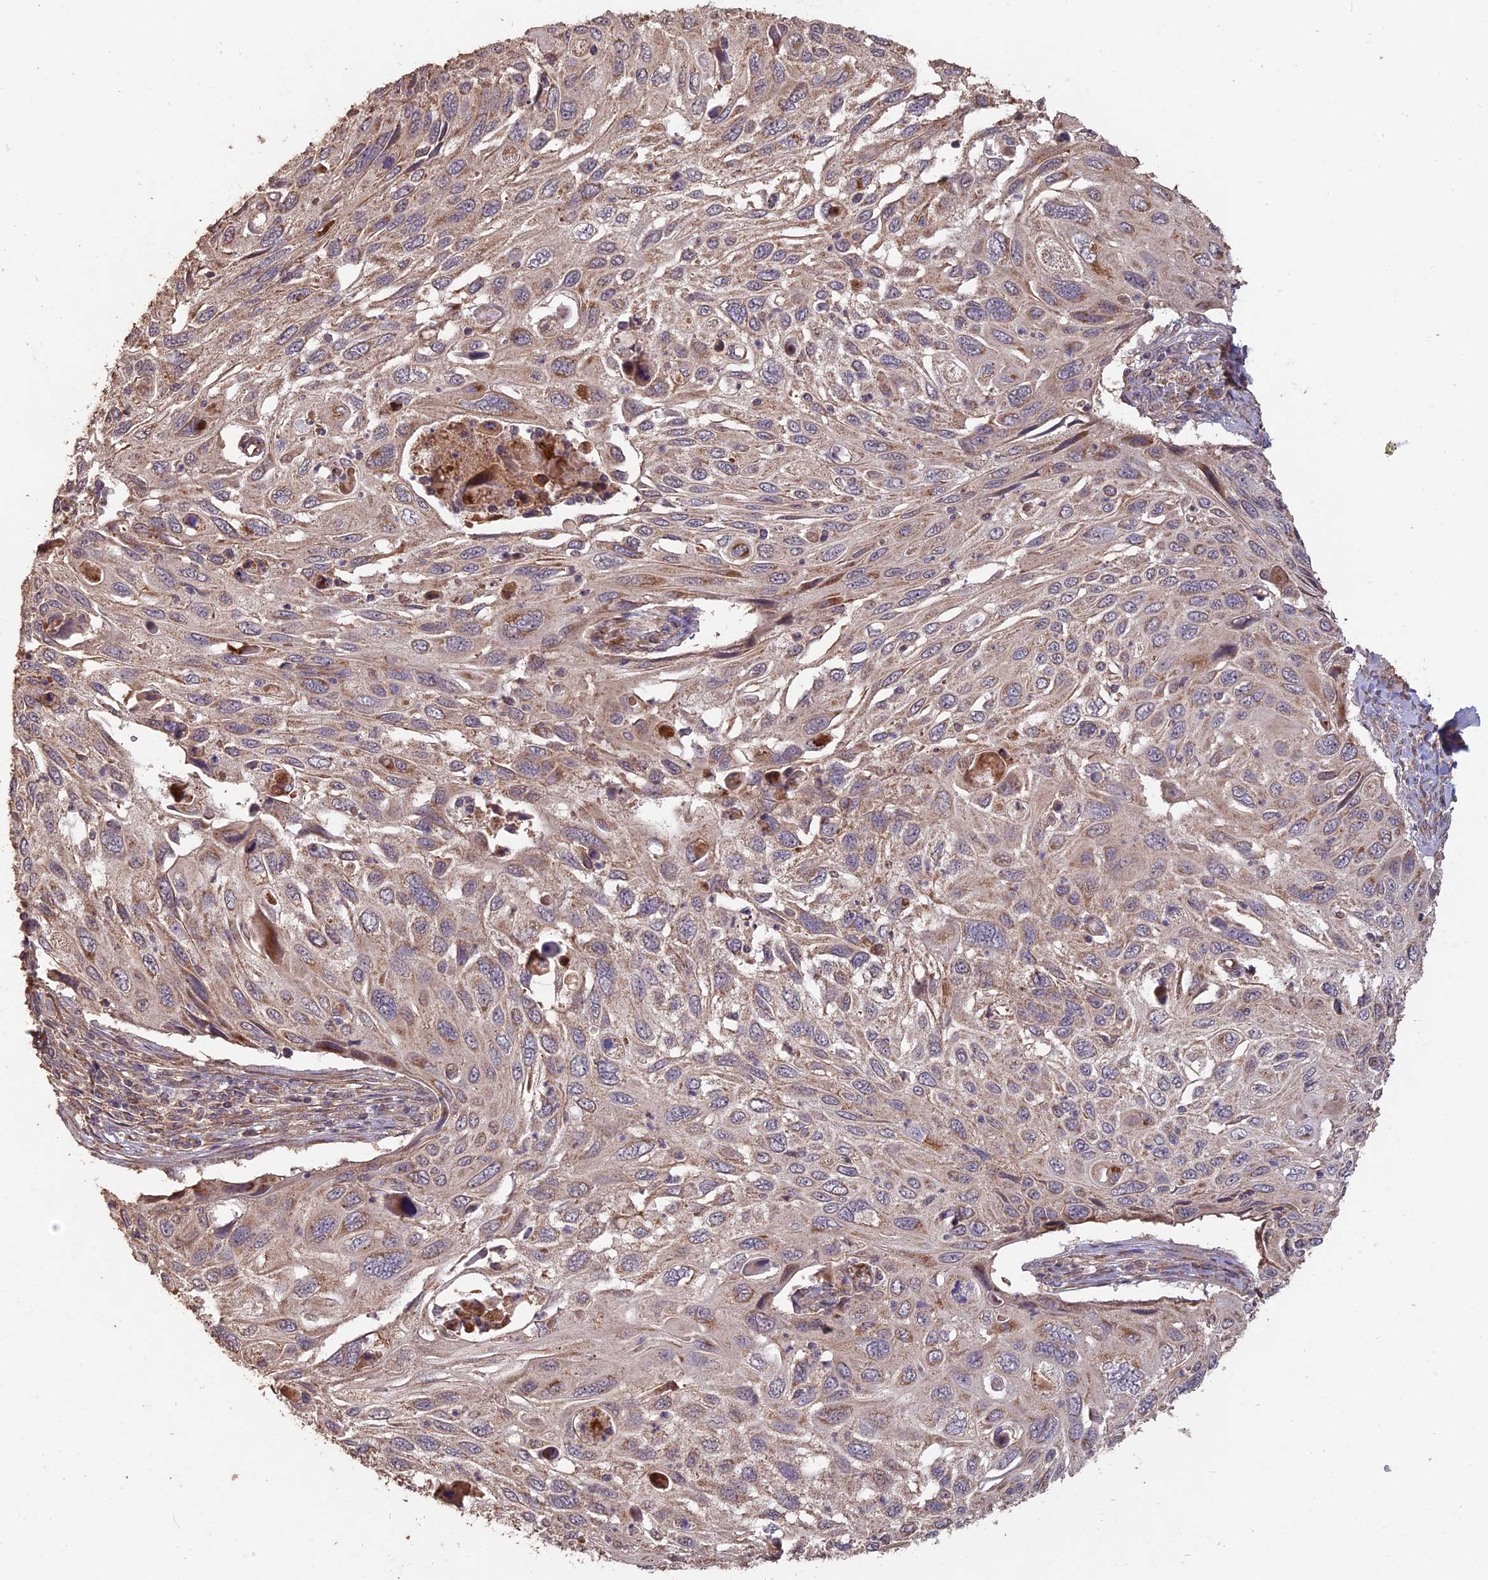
{"staining": {"intensity": "moderate", "quantity": "<25%", "location": "cytoplasmic/membranous"}, "tissue": "cervical cancer", "cell_type": "Tumor cells", "image_type": "cancer", "snomed": [{"axis": "morphology", "description": "Squamous cell carcinoma, NOS"}, {"axis": "topography", "description": "Cervix"}], "caption": "Protein expression analysis of cervical cancer (squamous cell carcinoma) displays moderate cytoplasmic/membranous expression in approximately <25% of tumor cells.", "gene": "LAYN", "patient": {"sex": "female", "age": 70}}